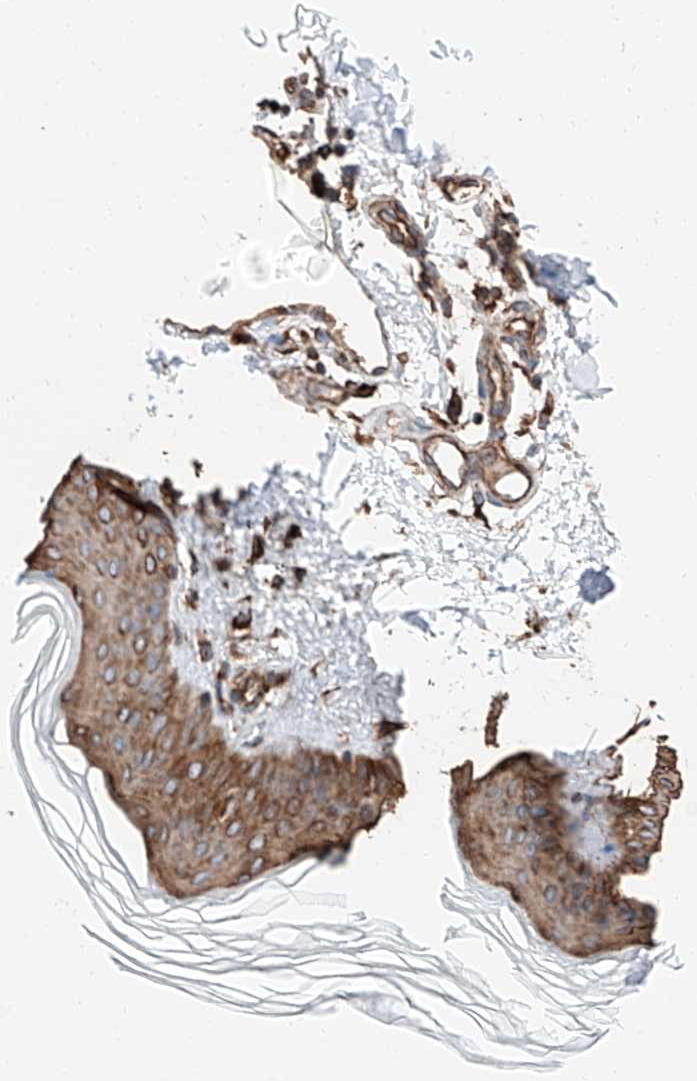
{"staining": {"intensity": "strong", "quantity": ">75%", "location": "cytoplasmic/membranous"}, "tissue": "skin", "cell_type": "Fibroblasts", "image_type": "normal", "snomed": [{"axis": "morphology", "description": "Normal tissue, NOS"}, {"axis": "topography", "description": "Skin"}], "caption": "DAB immunohistochemical staining of normal human skin shows strong cytoplasmic/membranous protein staining in about >75% of fibroblasts. Nuclei are stained in blue.", "gene": "ZNF804A", "patient": {"sex": "female", "age": 27}}